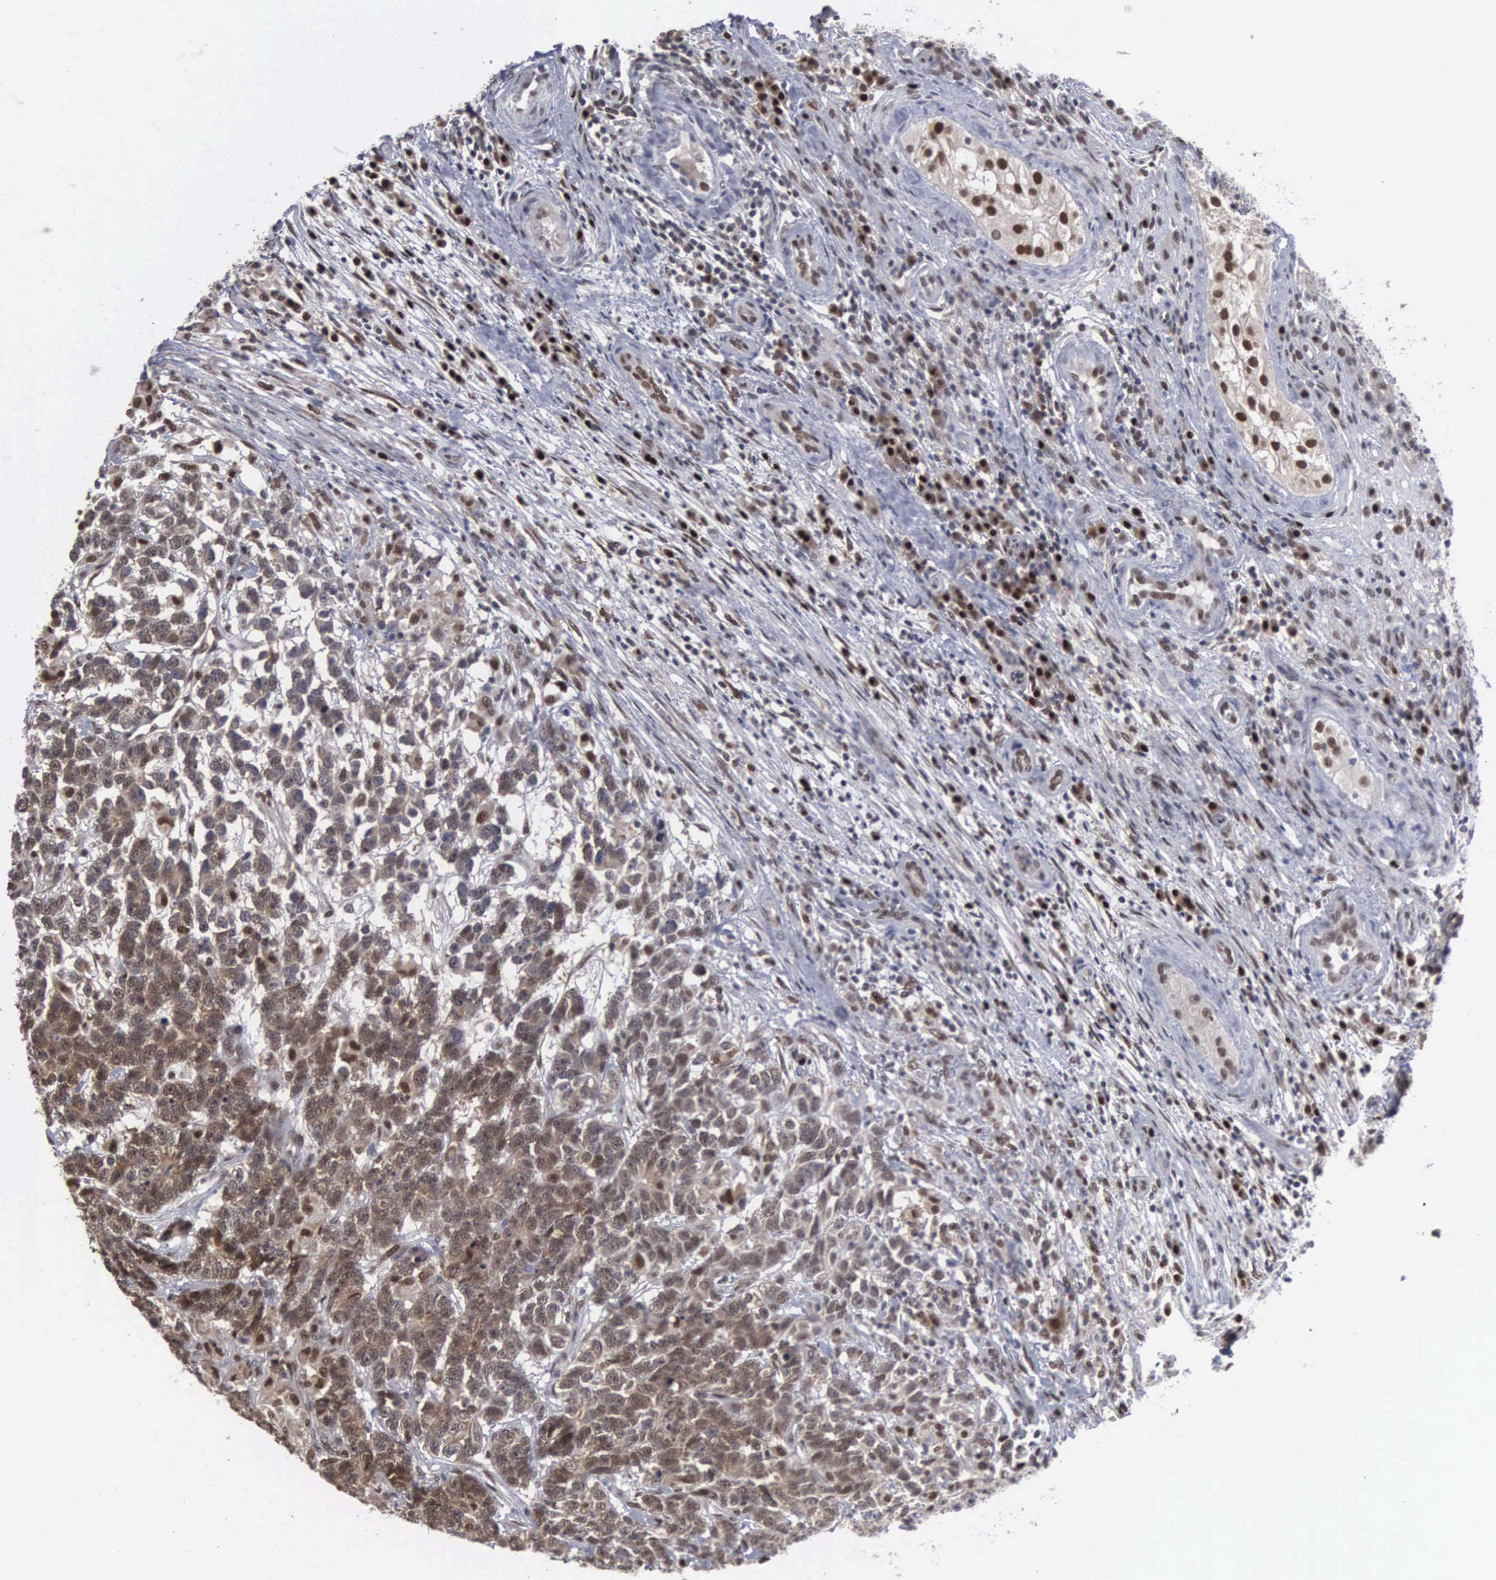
{"staining": {"intensity": "moderate", "quantity": ">75%", "location": "nuclear"}, "tissue": "testis cancer", "cell_type": "Tumor cells", "image_type": "cancer", "snomed": [{"axis": "morphology", "description": "Carcinoma, Embryonal, NOS"}, {"axis": "topography", "description": "Testis"}], "caption": "The image reveals staining of testis embryonal carcinoma, revealing moderate nuclear protein staining (brown color) within tumor cells.", "gene": "TRMT5", "patient": {"sex": "male", "age": 26}}